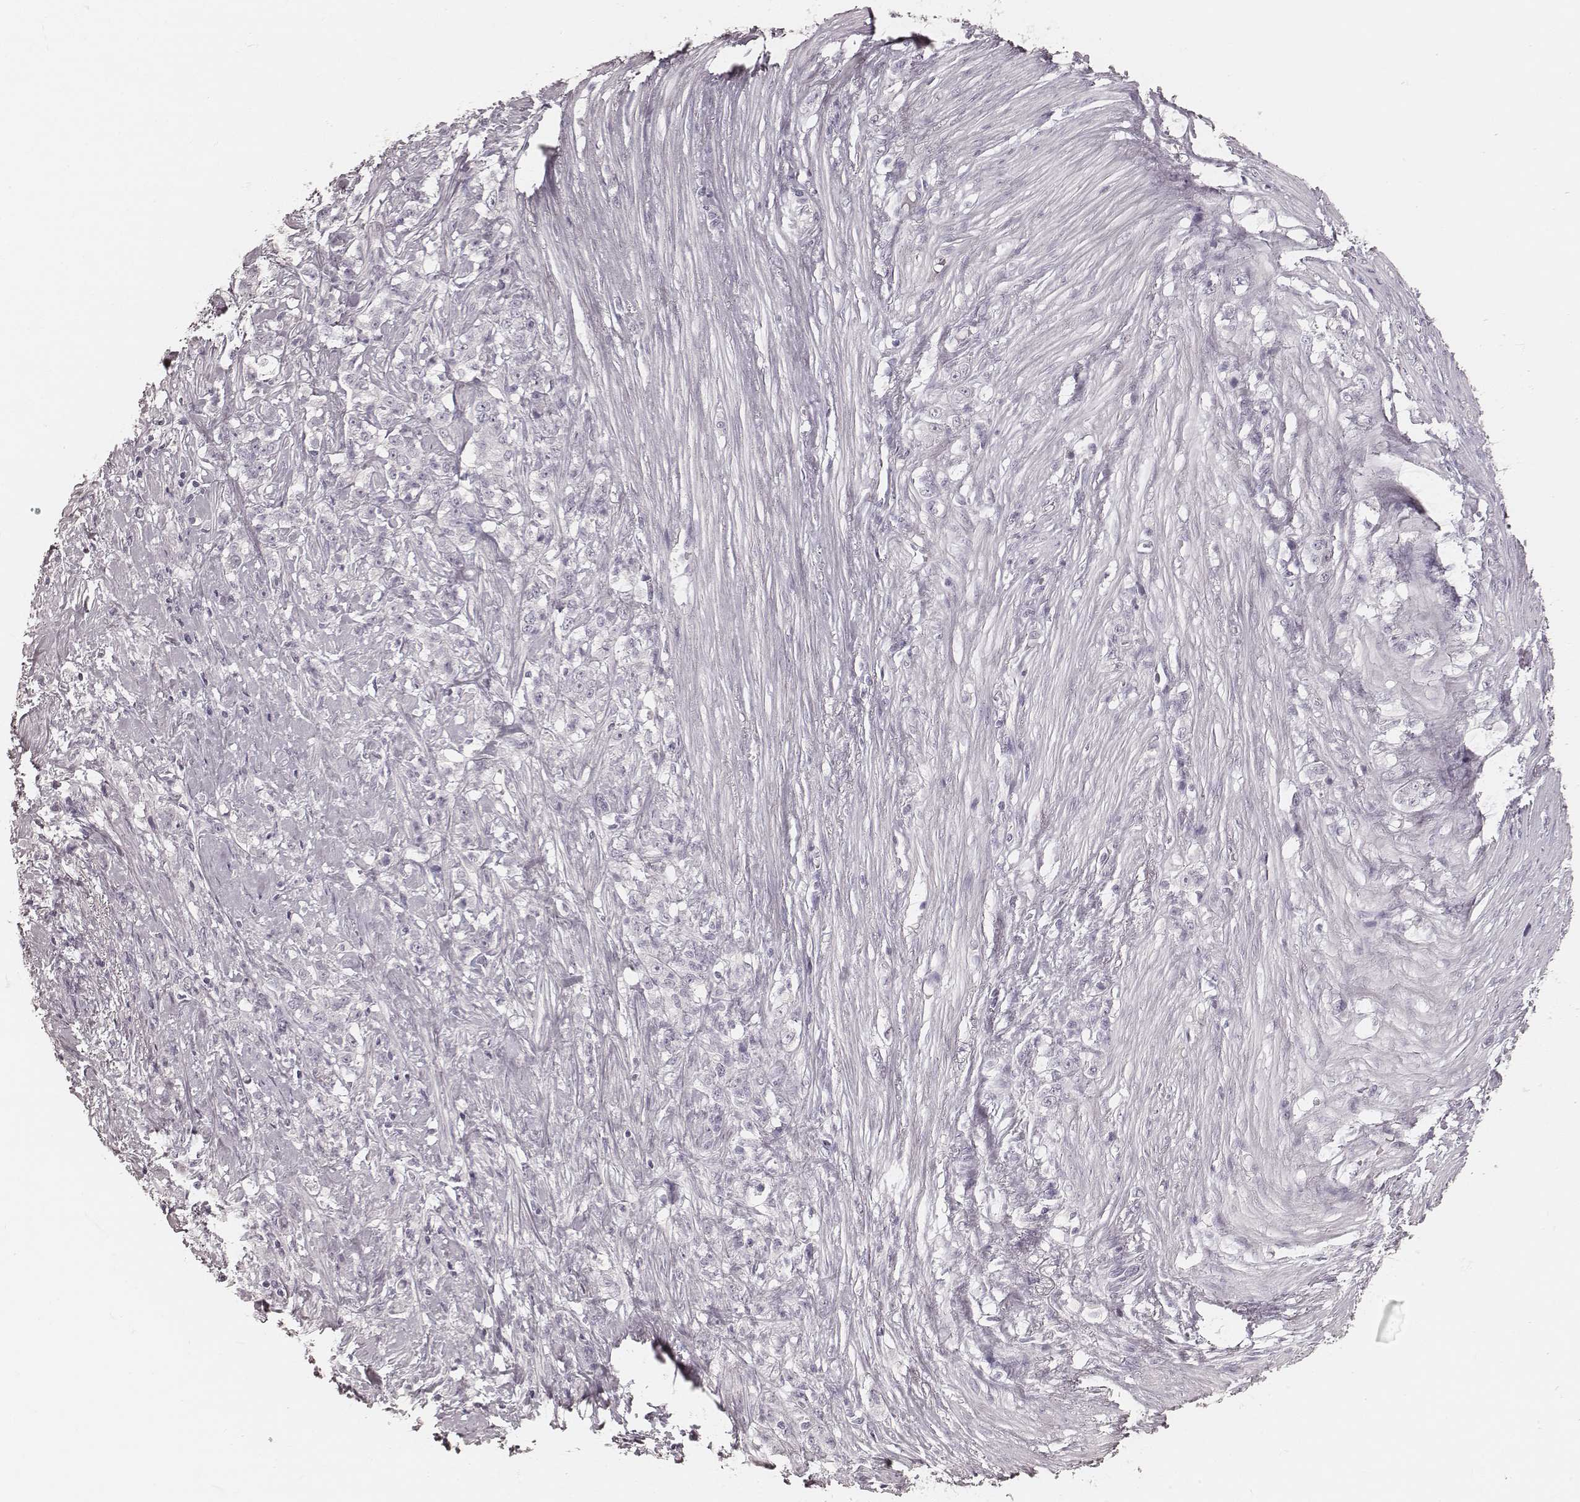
{"staining": {"intensity": "negative", "quantity": "none", "location": "none"}, "tissue": "stomach cancer", "cell_type": "Tumor cells", "image_type": "cancer", "snomed": [{"axis": "morphology", "description": "Adenocarcinoma, NOS"}, {"axis": "topography", "description": "Stomach, lower"}], "caption": "Image shows no significant protein staining in tumor cells of stomach cancer (adenocarcinoma).", "gene": "KRT26", "patient": {"sex": "male", "age": 88}}